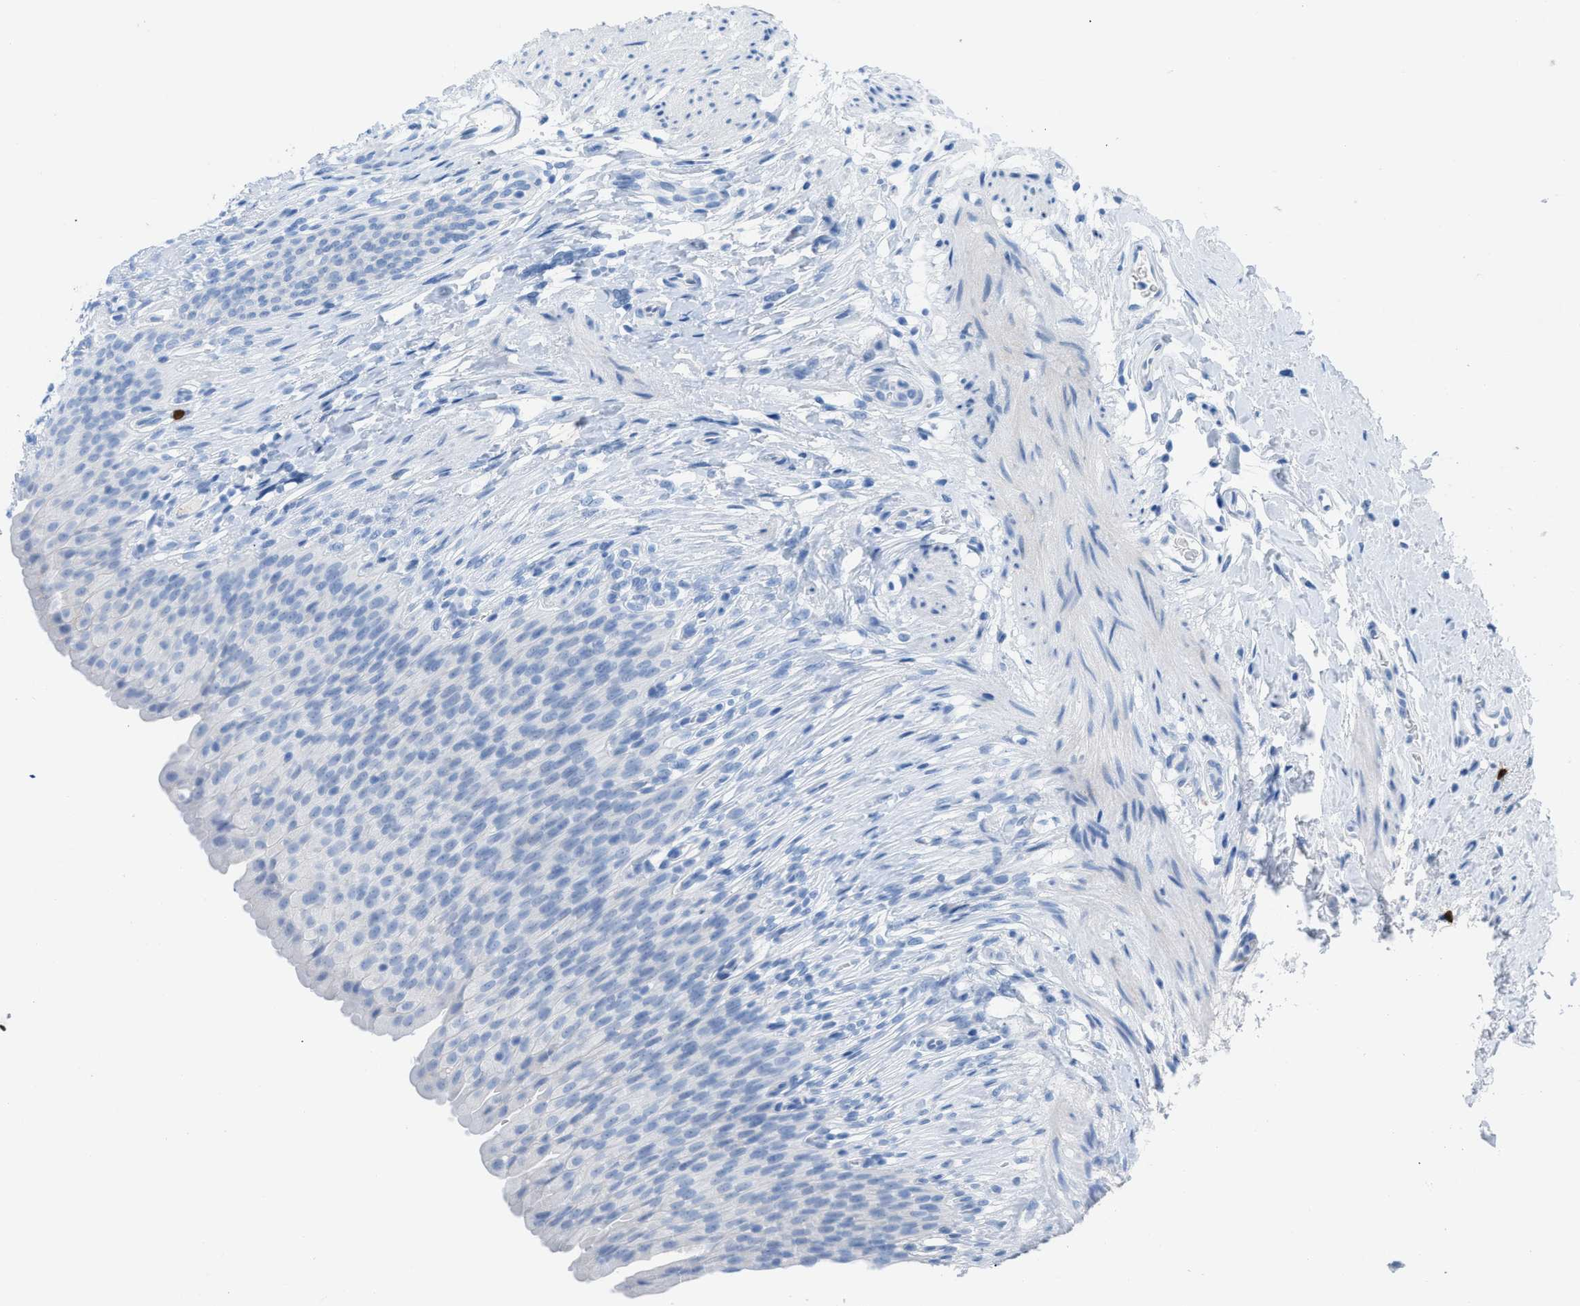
{"staining": {"intensity": "negative", "quantity": "none", "location": "none"}, "tissue": "urinary bladder", "cell_type": "Urothelial cells", "image_type": "normal", "snomed": [{"axis": "morphology", "description": "Normal tissue, NOS"}, {"axis": "topography", "description": "Urinary bladder"}], "caption": "High power microscopy micrograph of an IHC histopathology image of unremarkable urinary bladder, revealing no significant staining in urothelial cells. The staining is performed using DAB (3,3'-diaminobenzidine) brown chromogen with nuclei counter-stained in using hematoxylin.", "gene": "TCL1A", "patient": {"sex": "female", "age": 79}}